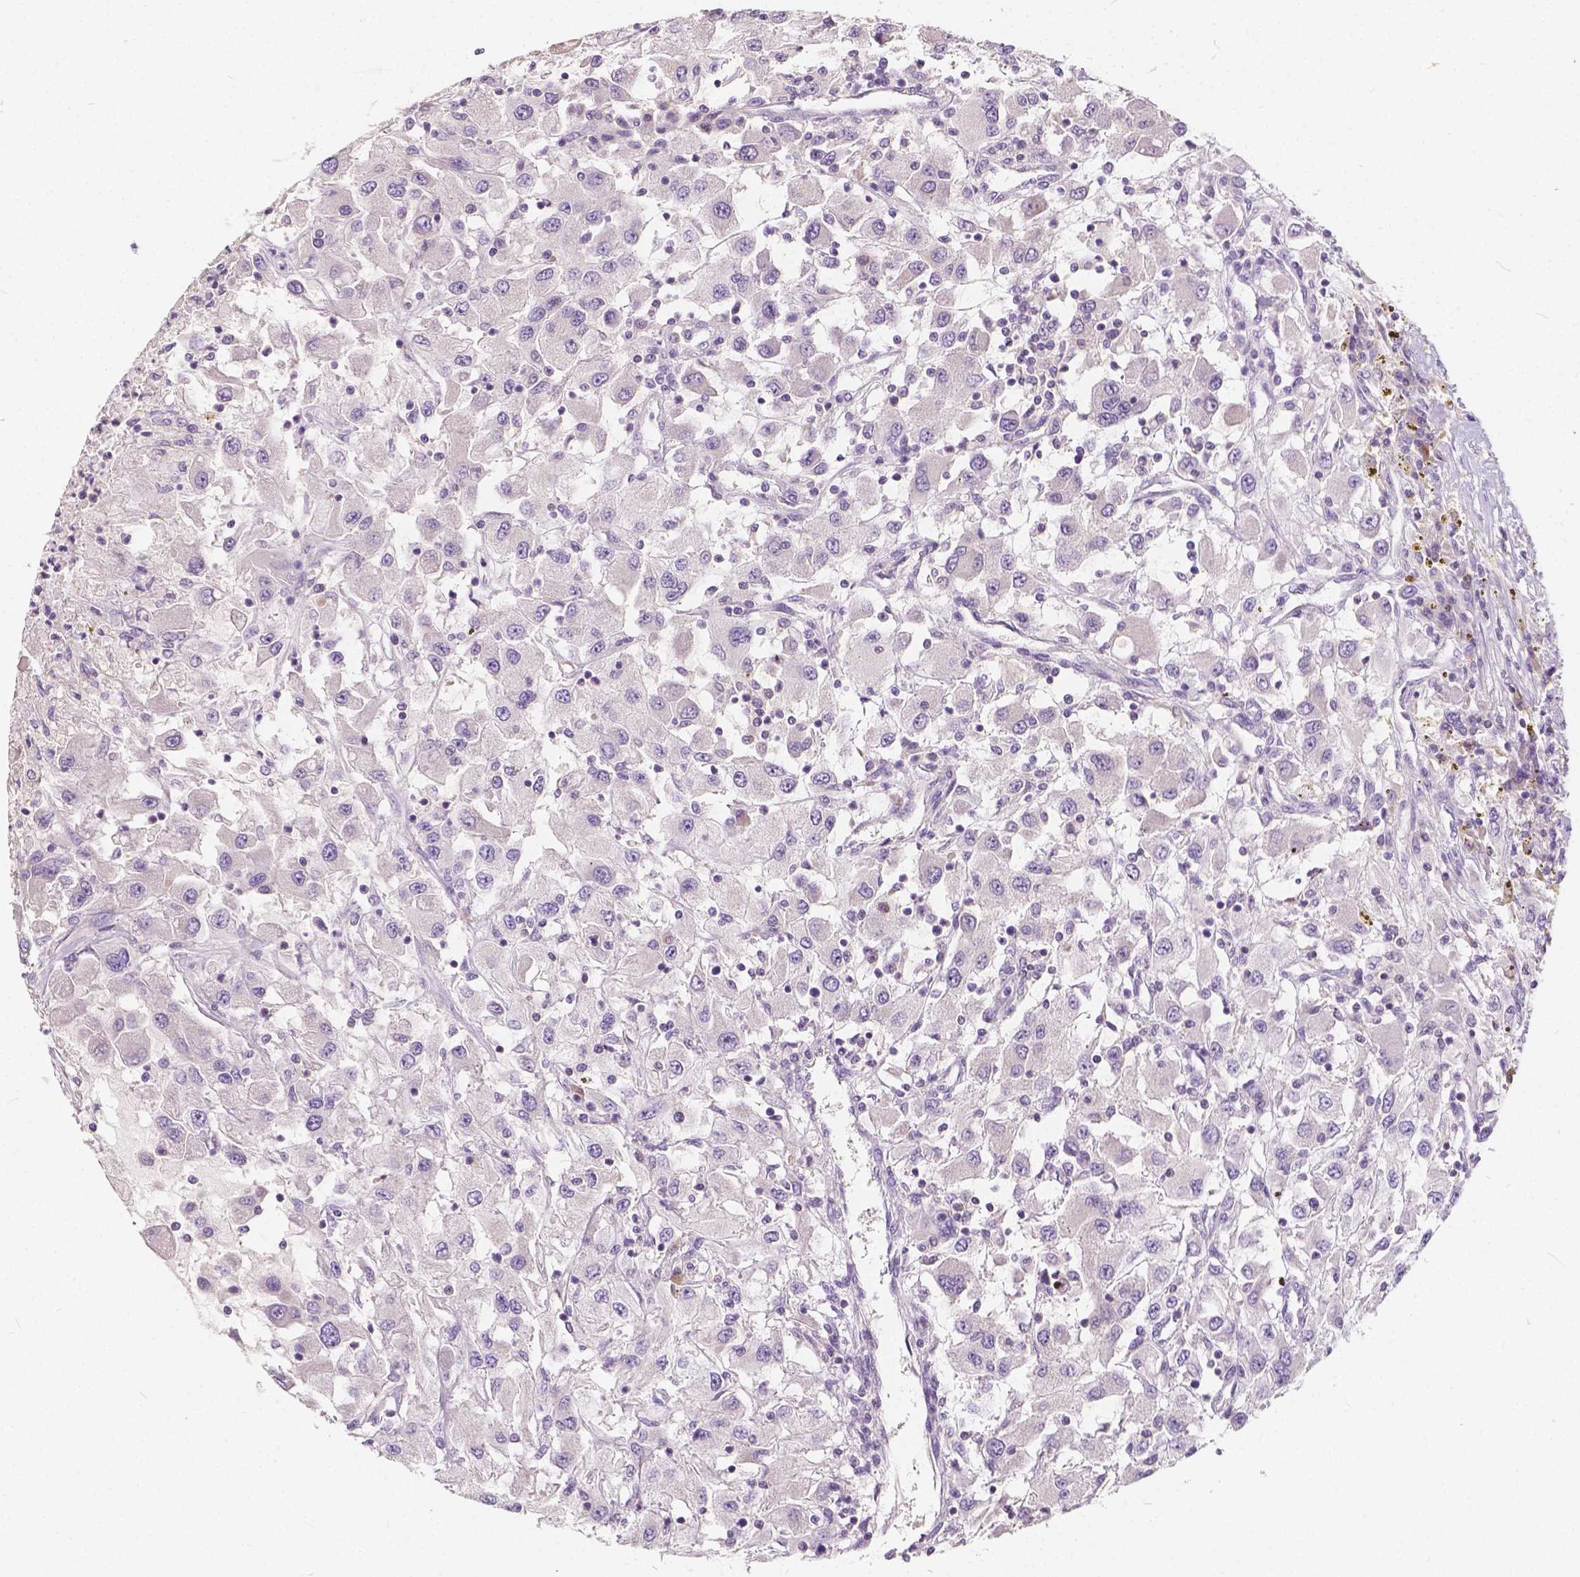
{"staining": {"intensity": "negative", "quantity": "none", "location": "none"}, "tissue": "renal cancer", "cell_type": "Tumor cells", "image_type": "cancer", "snomed": [{"axis": "morphology", "description": "Adenocarcinoma, NOS"}, {"axis": "topography", "description": "Kidney"}], "caption": "High magnification brightfield microscopy of renal adenocarcinoma stained with DAB (3,3'-diaminobenzidine) (brown) and counterstained with hematoxylin (blue): tumor cells show no significant staining.", "gene": "KIAA0513", "patient": {"sex": "female", "age": 67}}